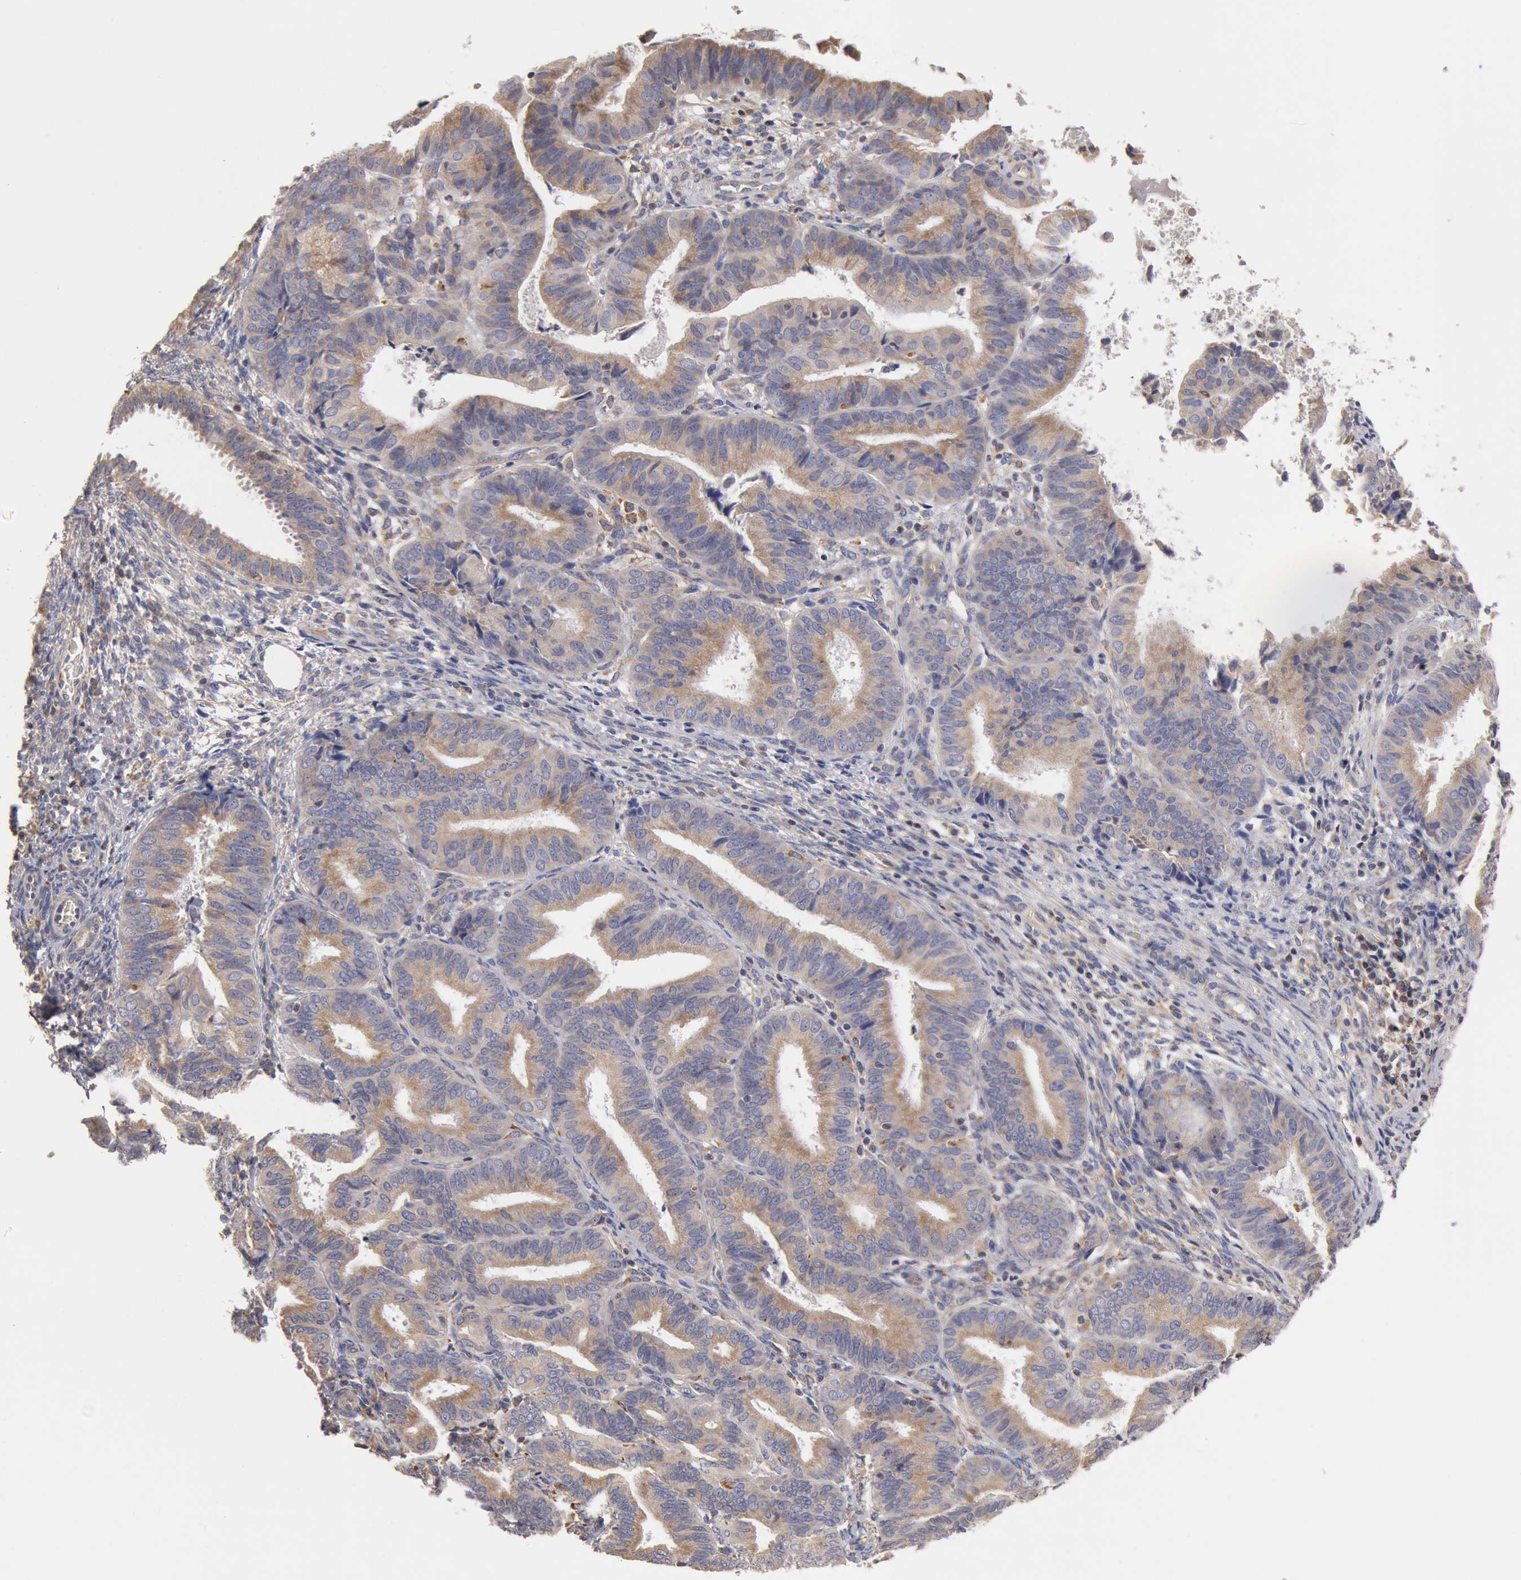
{"staining": {"intensity": "weak", "quantity": ">75%", "location": "cytoplasmic/membranous"}, "tissue": "endometrial cancer", "cell_type": "Tumor cells", "image_type": "cancer", "snomed": [{"axis": "morphology", "description": "Adenocarcinoma, NOS"}, {"axis": "topography", "description": "Endometrium"}], "caption": "A high-resolution micrograph shows IHC staining of endometrial cancer (adenocarcinoma), which shows weak cytoplasmic/membranous expression in about >75% of tumor cells.", "gene": "OSBPL8", "patient": {"sex": "female", "age": 63}}